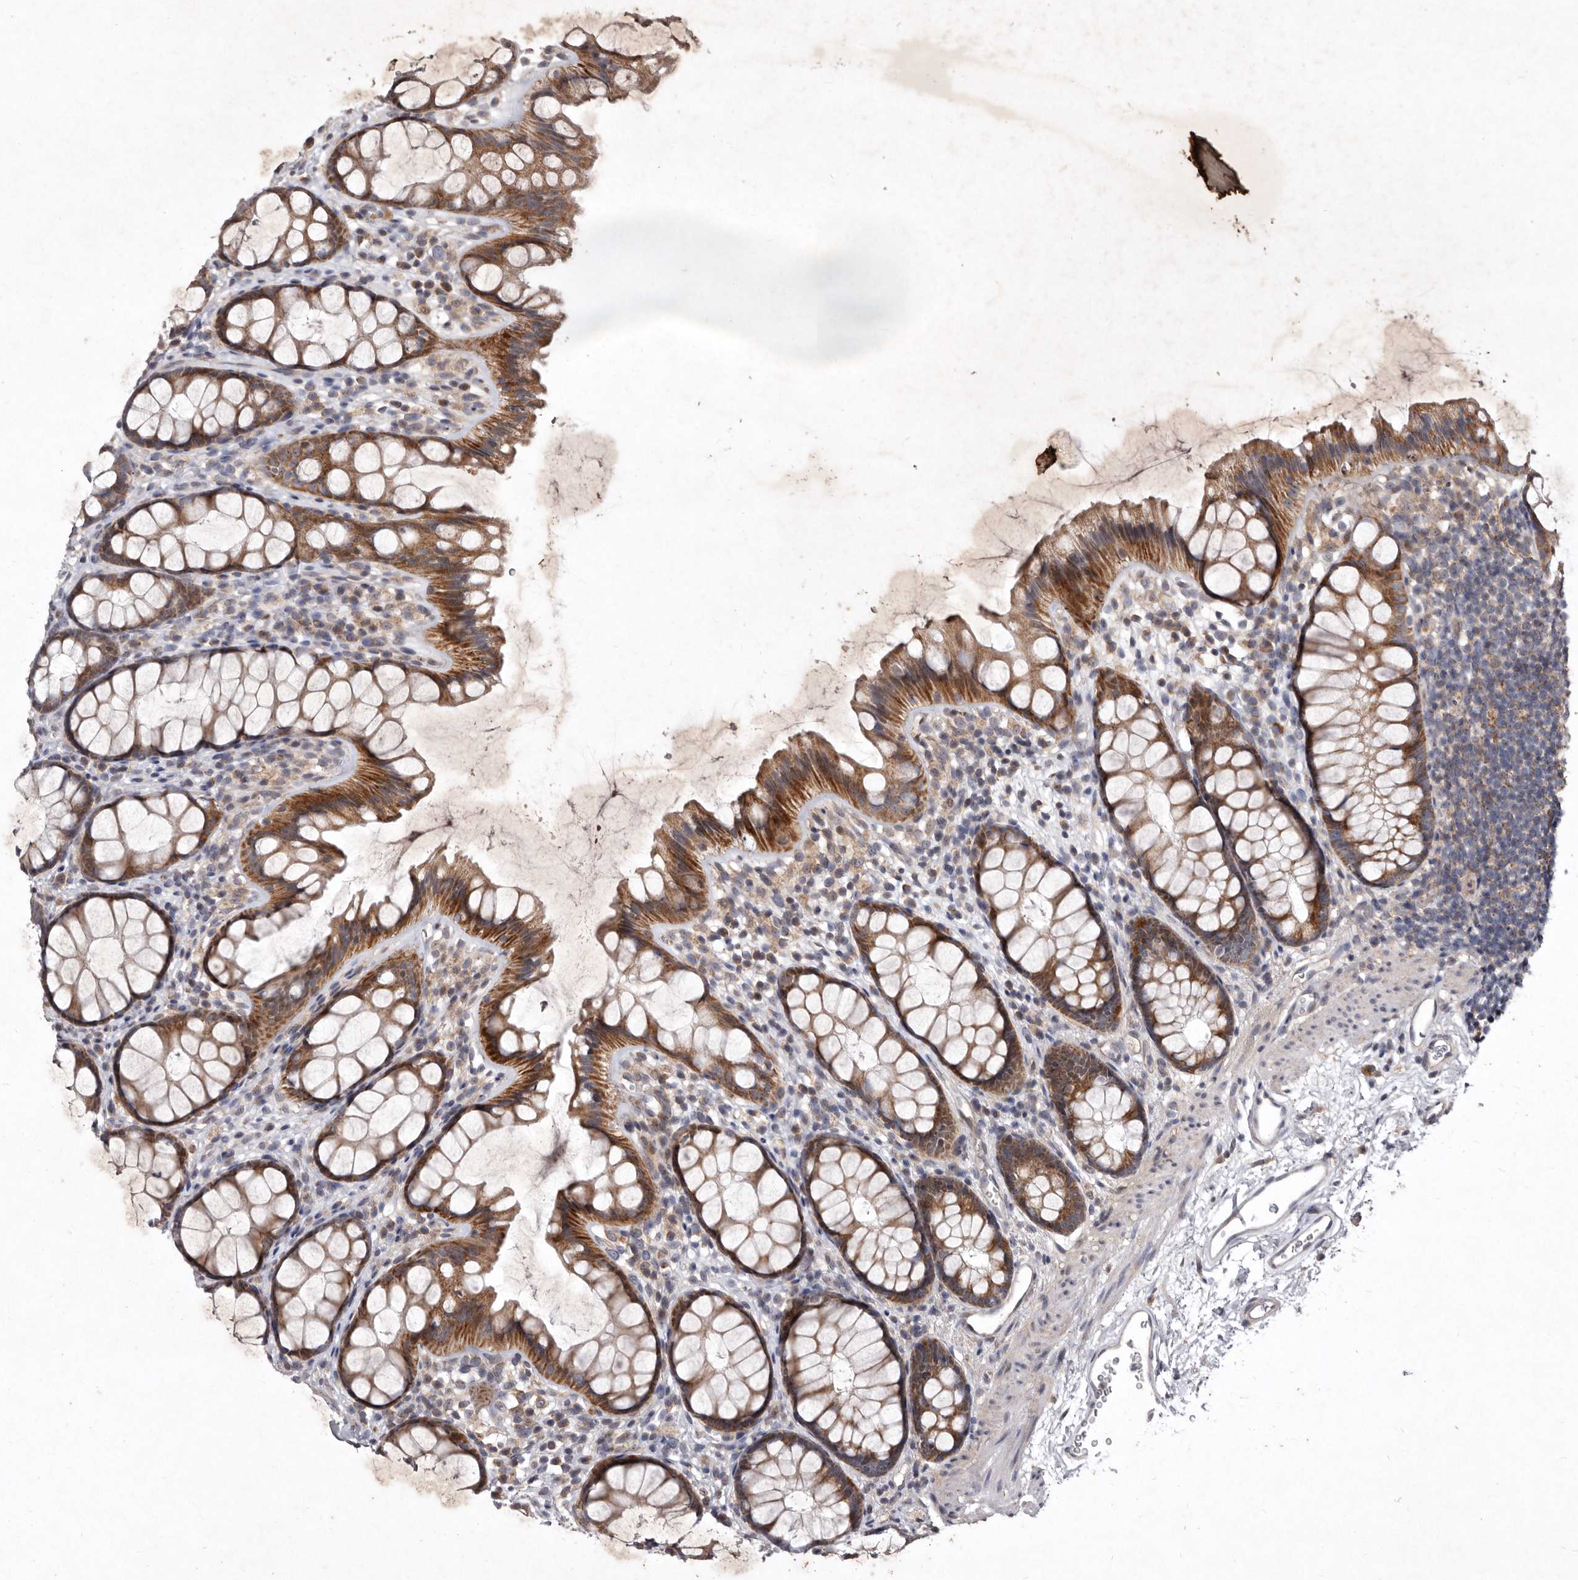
{"staining": {"intensity": "moderate", "quantity": ">75%", "location": "cytoplasmic/membranous"}, "tissue": "rectum", "cell_type": "Glandular cells", "image_type": "normal", "snomed": [{"axis": "morphology", "description": "Normal tissue, NOS"}, {"axis": "topography", "description": "Rectum"}], "caption": "An IHC image of unremarkable tissue is shown. Protein staining in brown shows moderate cytoplasmic/membranous positivity in rectum within glandular cells.", "gene": "FLAD1", "patient": {"sex": "female", "age": 65}}